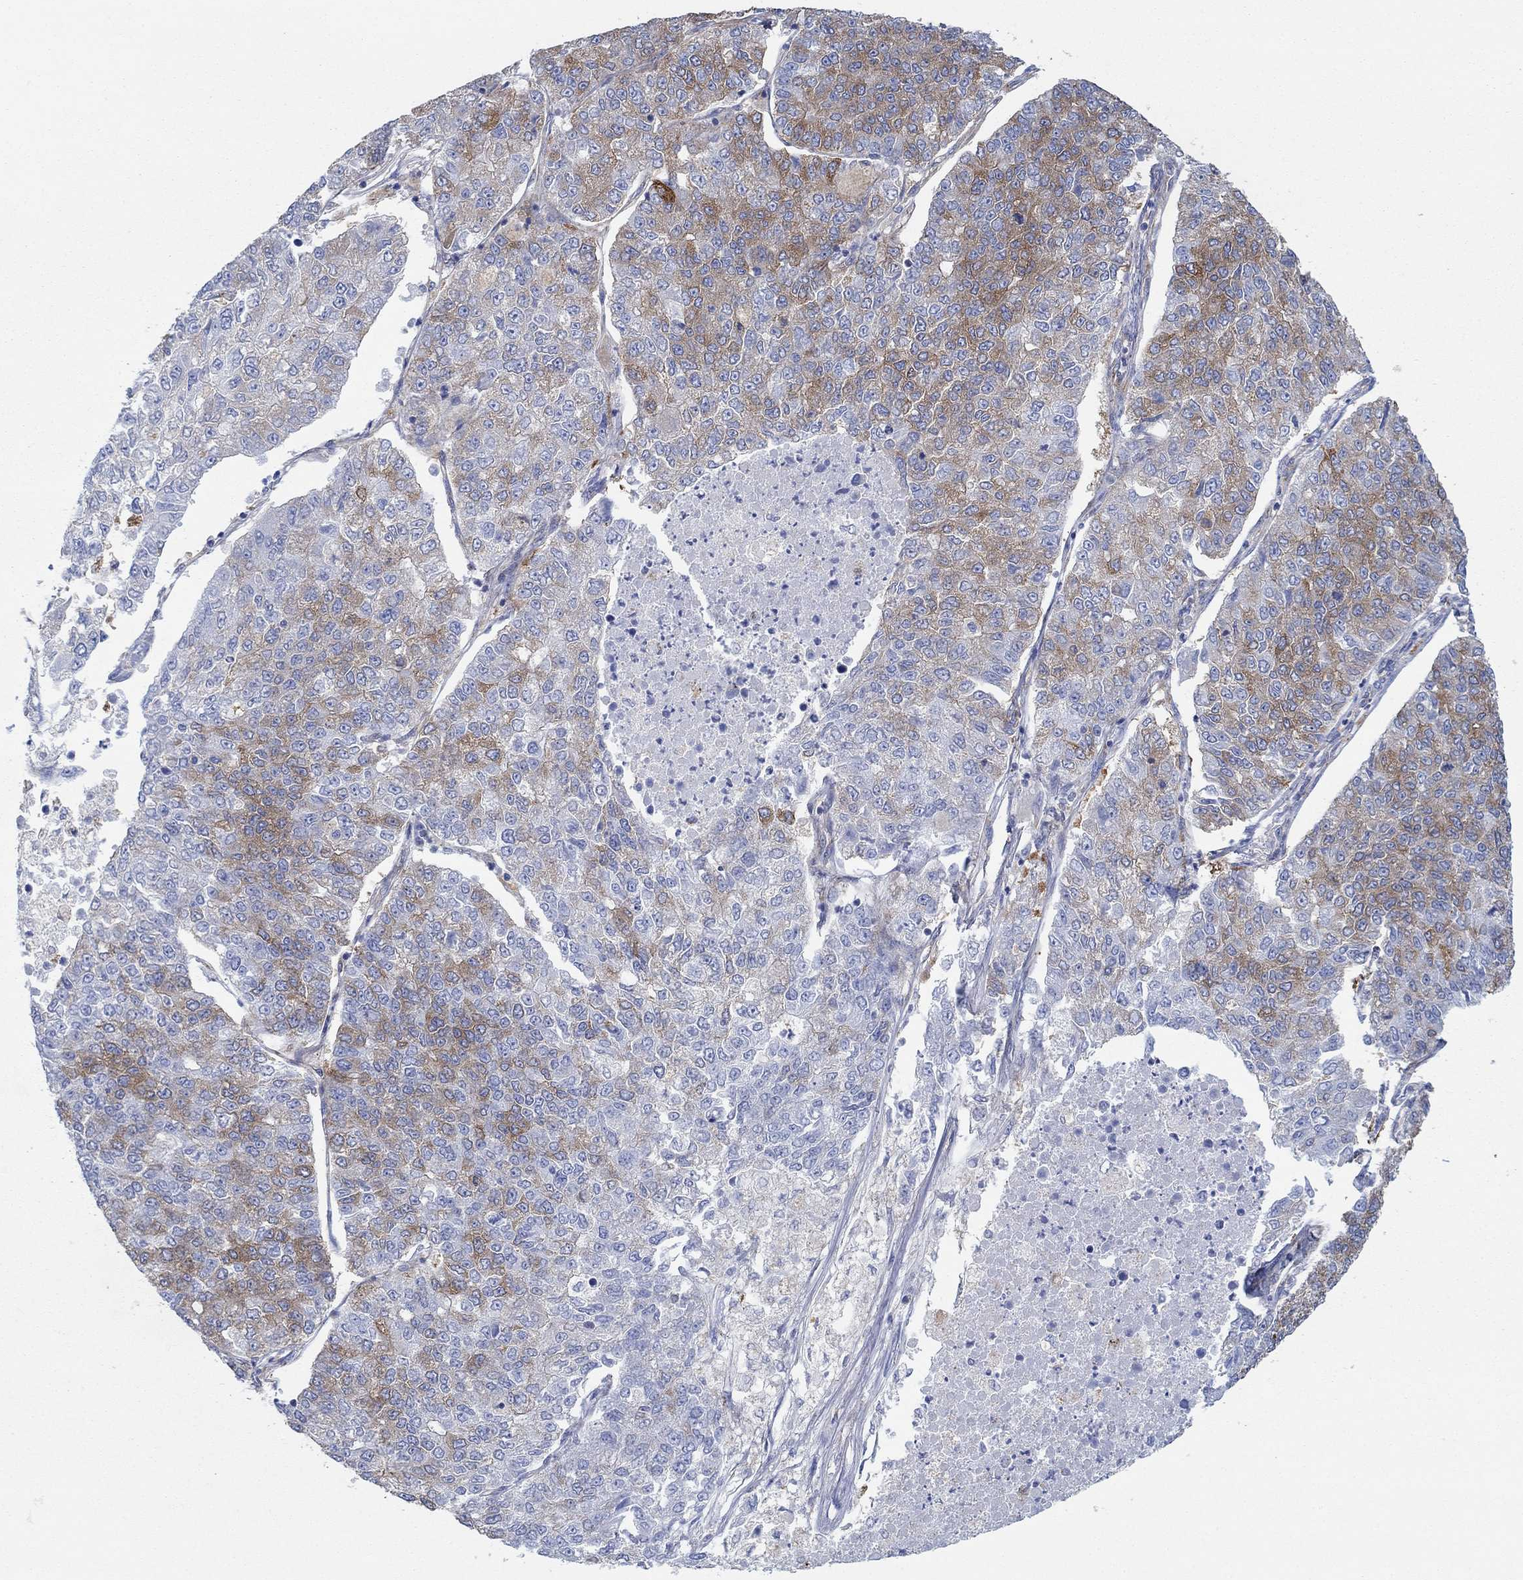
{"staining": {"intensity": "strong", "quantity": "25%-75%", "location": "cytoplasmic/membranous"}, "tissue": "lung cancer", "cell_type": "Tumor cells", "image_type": "cancer", "snomed": [{"axis": "morphology", "description": "Adenocarcinoma, NOS"}, {"axis": "topography", "description": "Lung"}], "caption": "A photomicrograph of human lung cancer (adenocarcinoma) stained for a protein exhibits strong cytoplasmic/membranous brown staining in tumor cells. Nuclei are stained in blue.", "gene": "SPAG9", "patient": {"sex": "male", "age": 49}}